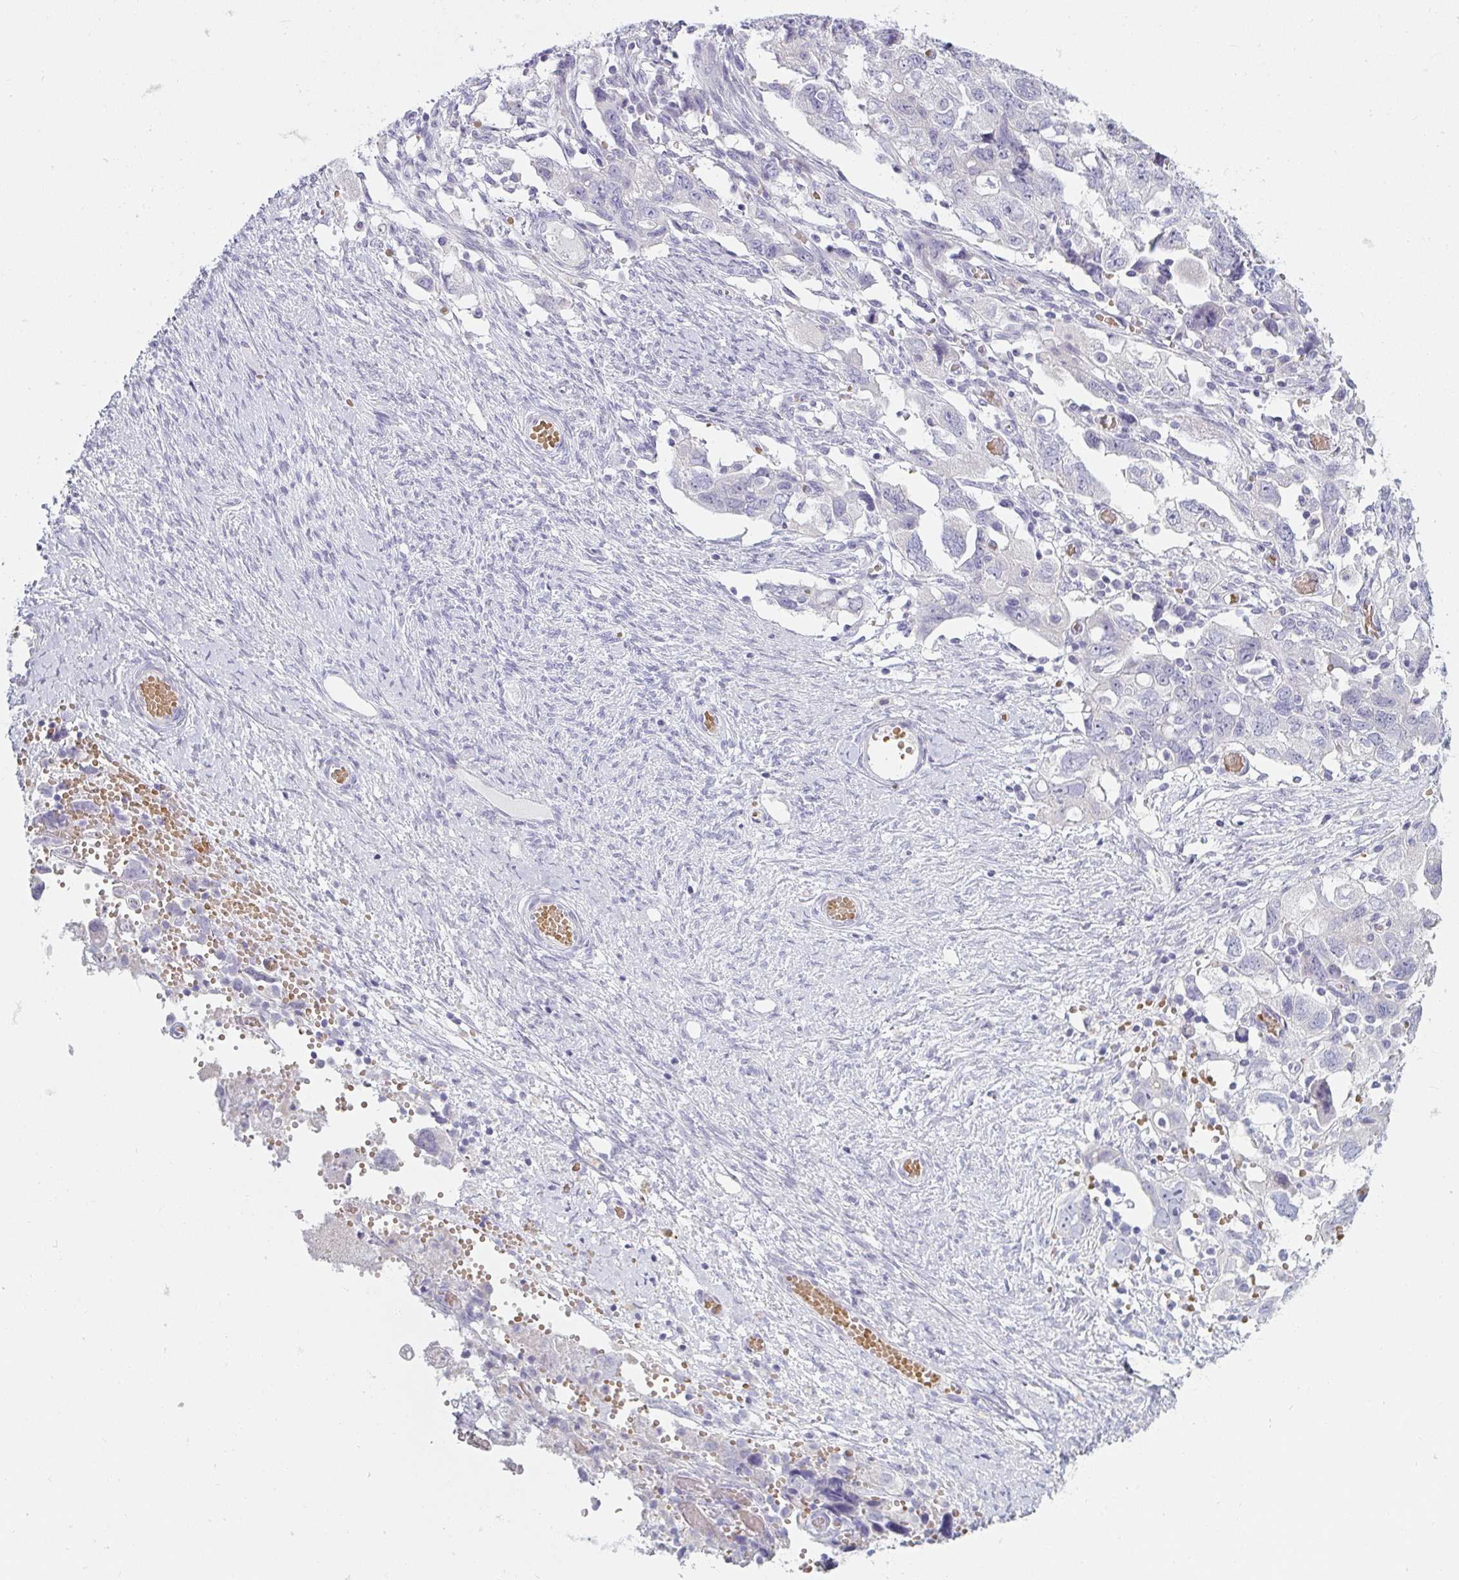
{"staining": {"intensity": "negative", "quantity": "none", "location": "none"}, "tissue": "ovarian cancer", "cell_type": "Tumor cells", "image_type": "cancer", "snomed": [{"axis": "morphology", "description": "Carcinoma, NOS"}, {"axis": "morphology", "description": "Cystadenocarcinoma, serous, NOS"}, {"axis": "topography", "description": "Ovary"}], "caption": "An image of human ovarian cancer (carcinoma) is negative for staining in tumor cells.", "gene": "SHB", "patient": {"sex": "female", "age": 69}}